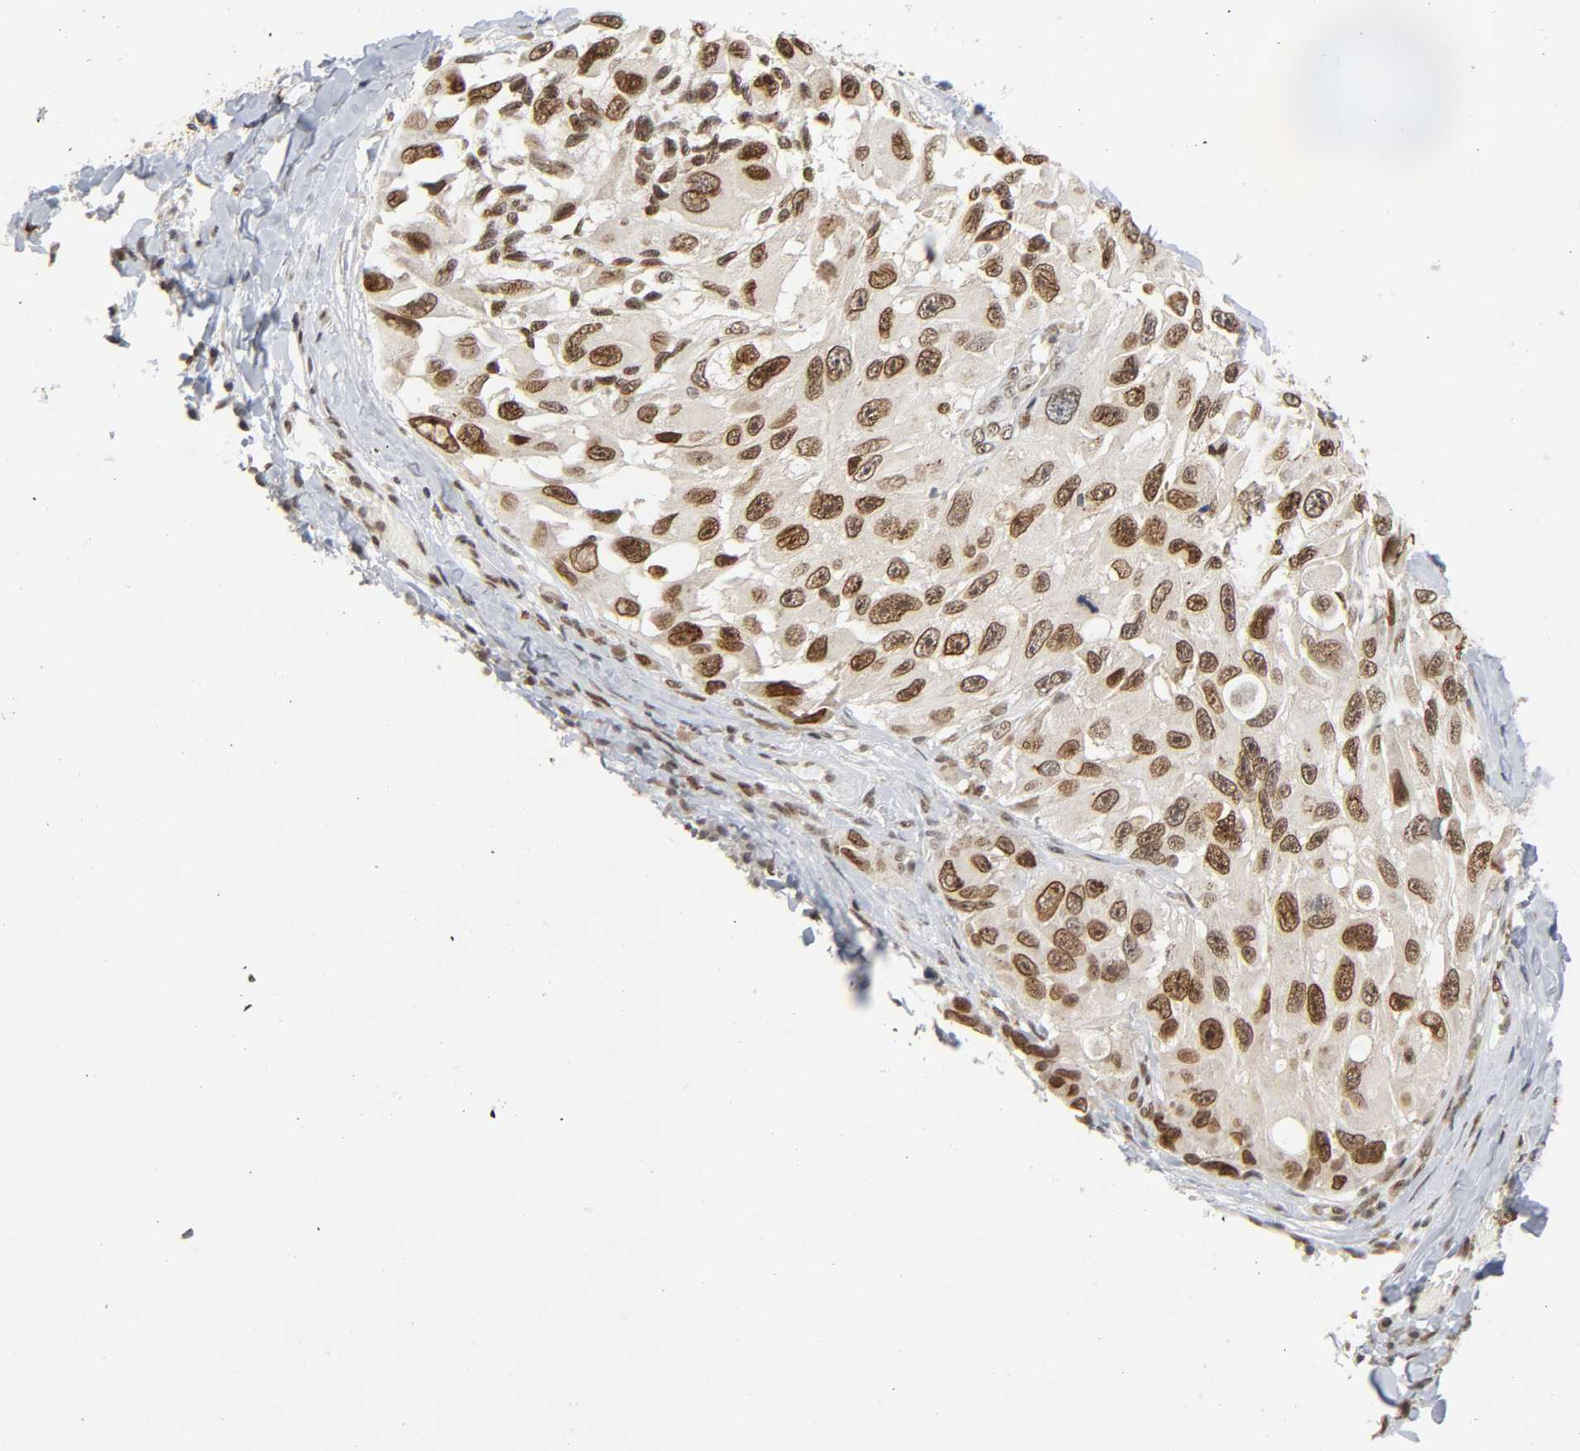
{"staining": {"intensity": "strong", "quantity": ">75%", "location": "nuclear"}, "tissue": "melanoma", "cell_type": "Tumor cells", "image_type": "cancer", "snomed": [{"axis": "morphology", "description": "Malignant melanoma, NOS"}, {"axis": "topography", "description": "Skin"}], "caption": "Human malignant melanoma stained with a protein marker displays strong staining in tumor cells.", "gene": "SUMO1", "patient": {"sex": "female", "age": 73}}